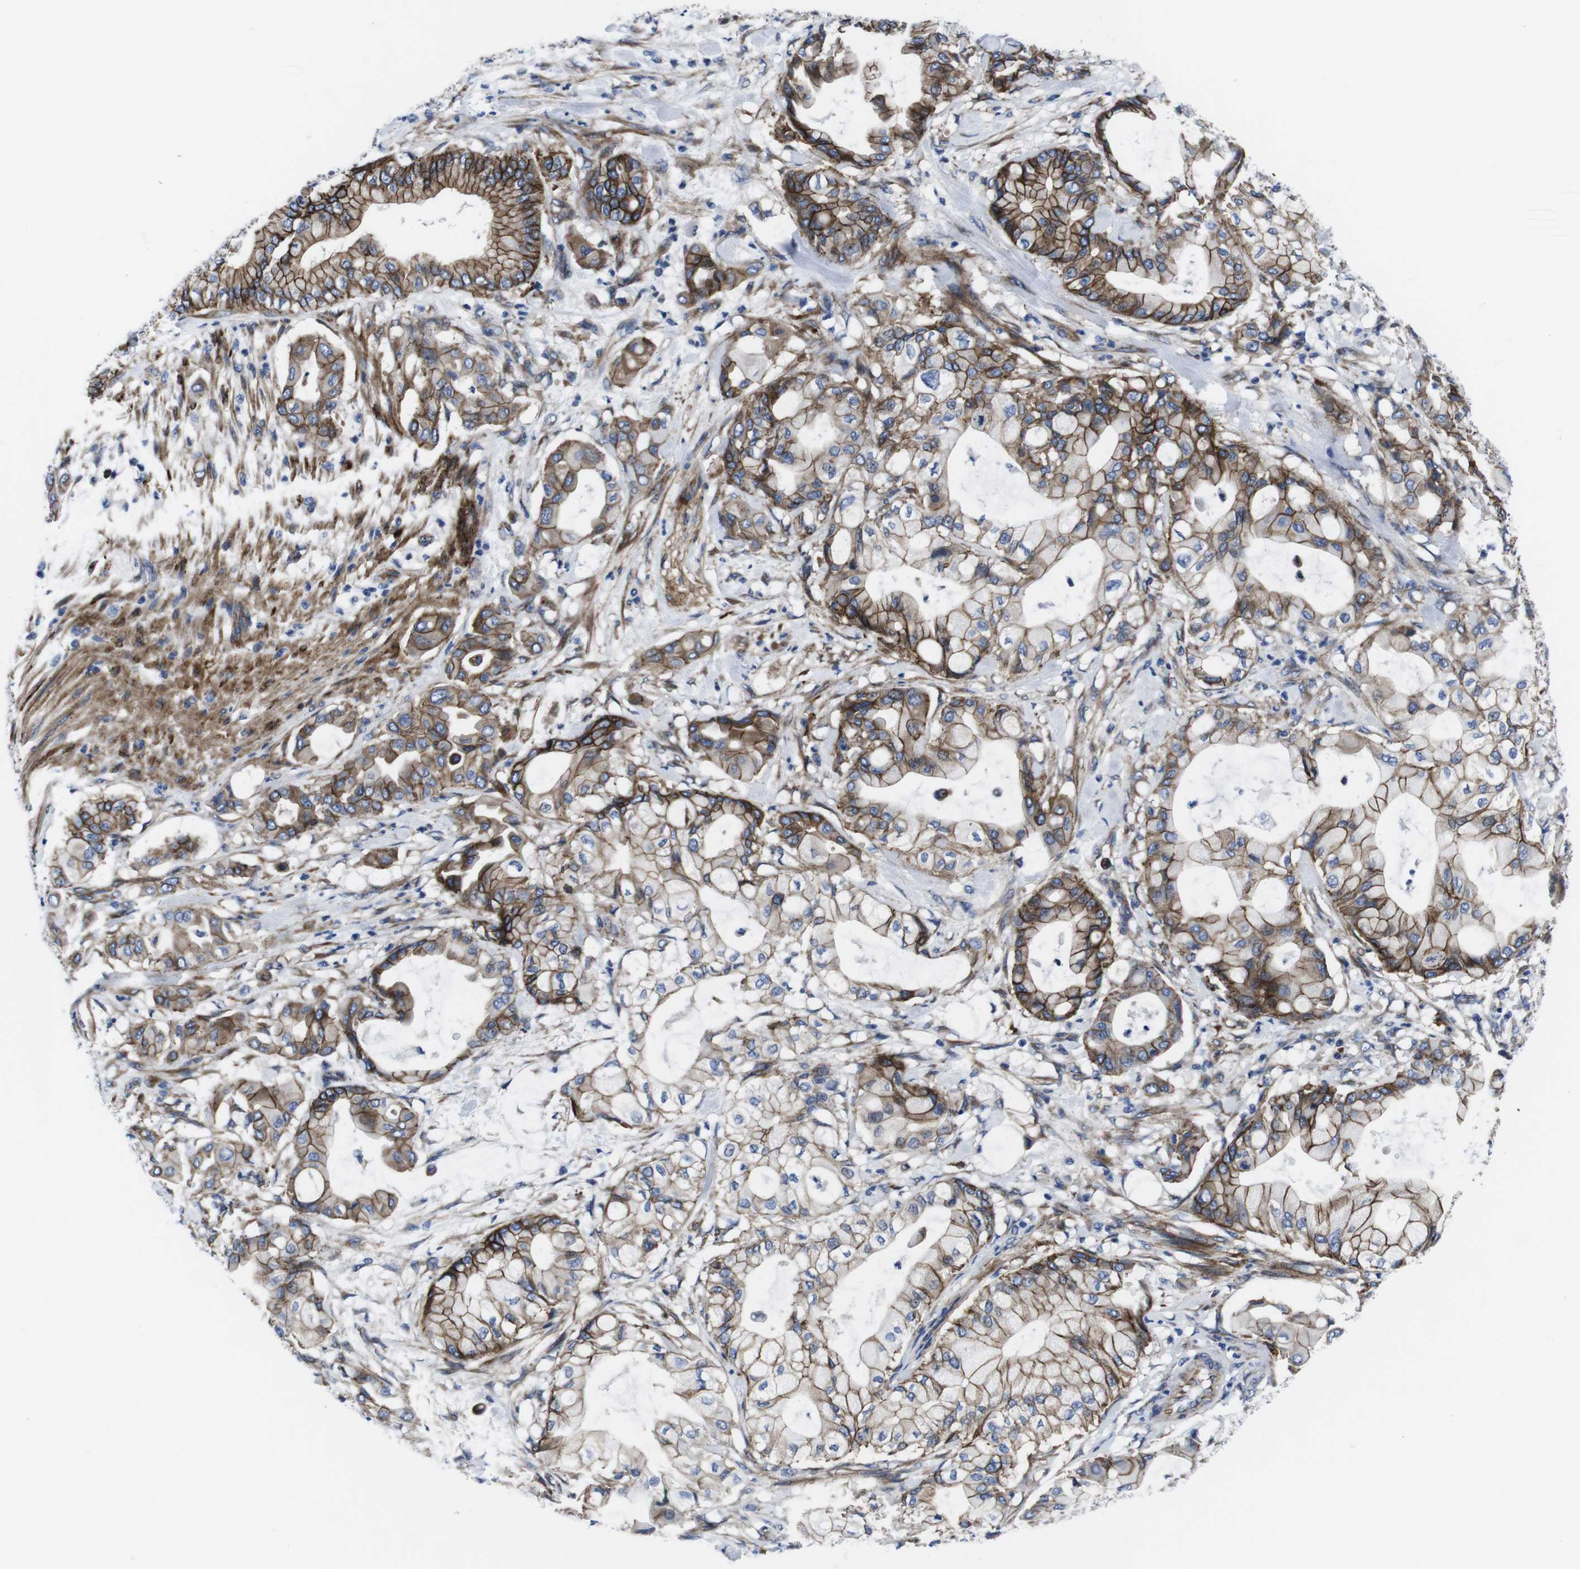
{"staining": {"intensity": "moderate", "quantity": ">75%", "location": "cytoplasmic/membranous"}, "tissue": "pancreatic cancer", "cell_type": "Tumor cells", "image_type": "cancer", "snomed": [{"axis": "morphology", "description": "Adenocarcinoma, NOS"}, {"axis": "morphology", "description": "Adenocarcinoma, metastatic, NOS"}, {"axis": "topography", "description": "Lymph node"}, {"axis": "topography", "description": "Pancreas"}, {"axis": "topography", "description": "Duodenum"}], "caption": "Immunohistochemistry (IHC) (DAB (3,3'-diaminobenzidine)) staining of human pancreatic cancer demonstrates moderate cytoplasmic/membranous protein positivity in about >75% of tumor cells.", "gene": "NUMB", "patient": {"sex": "female", "age": 64}}